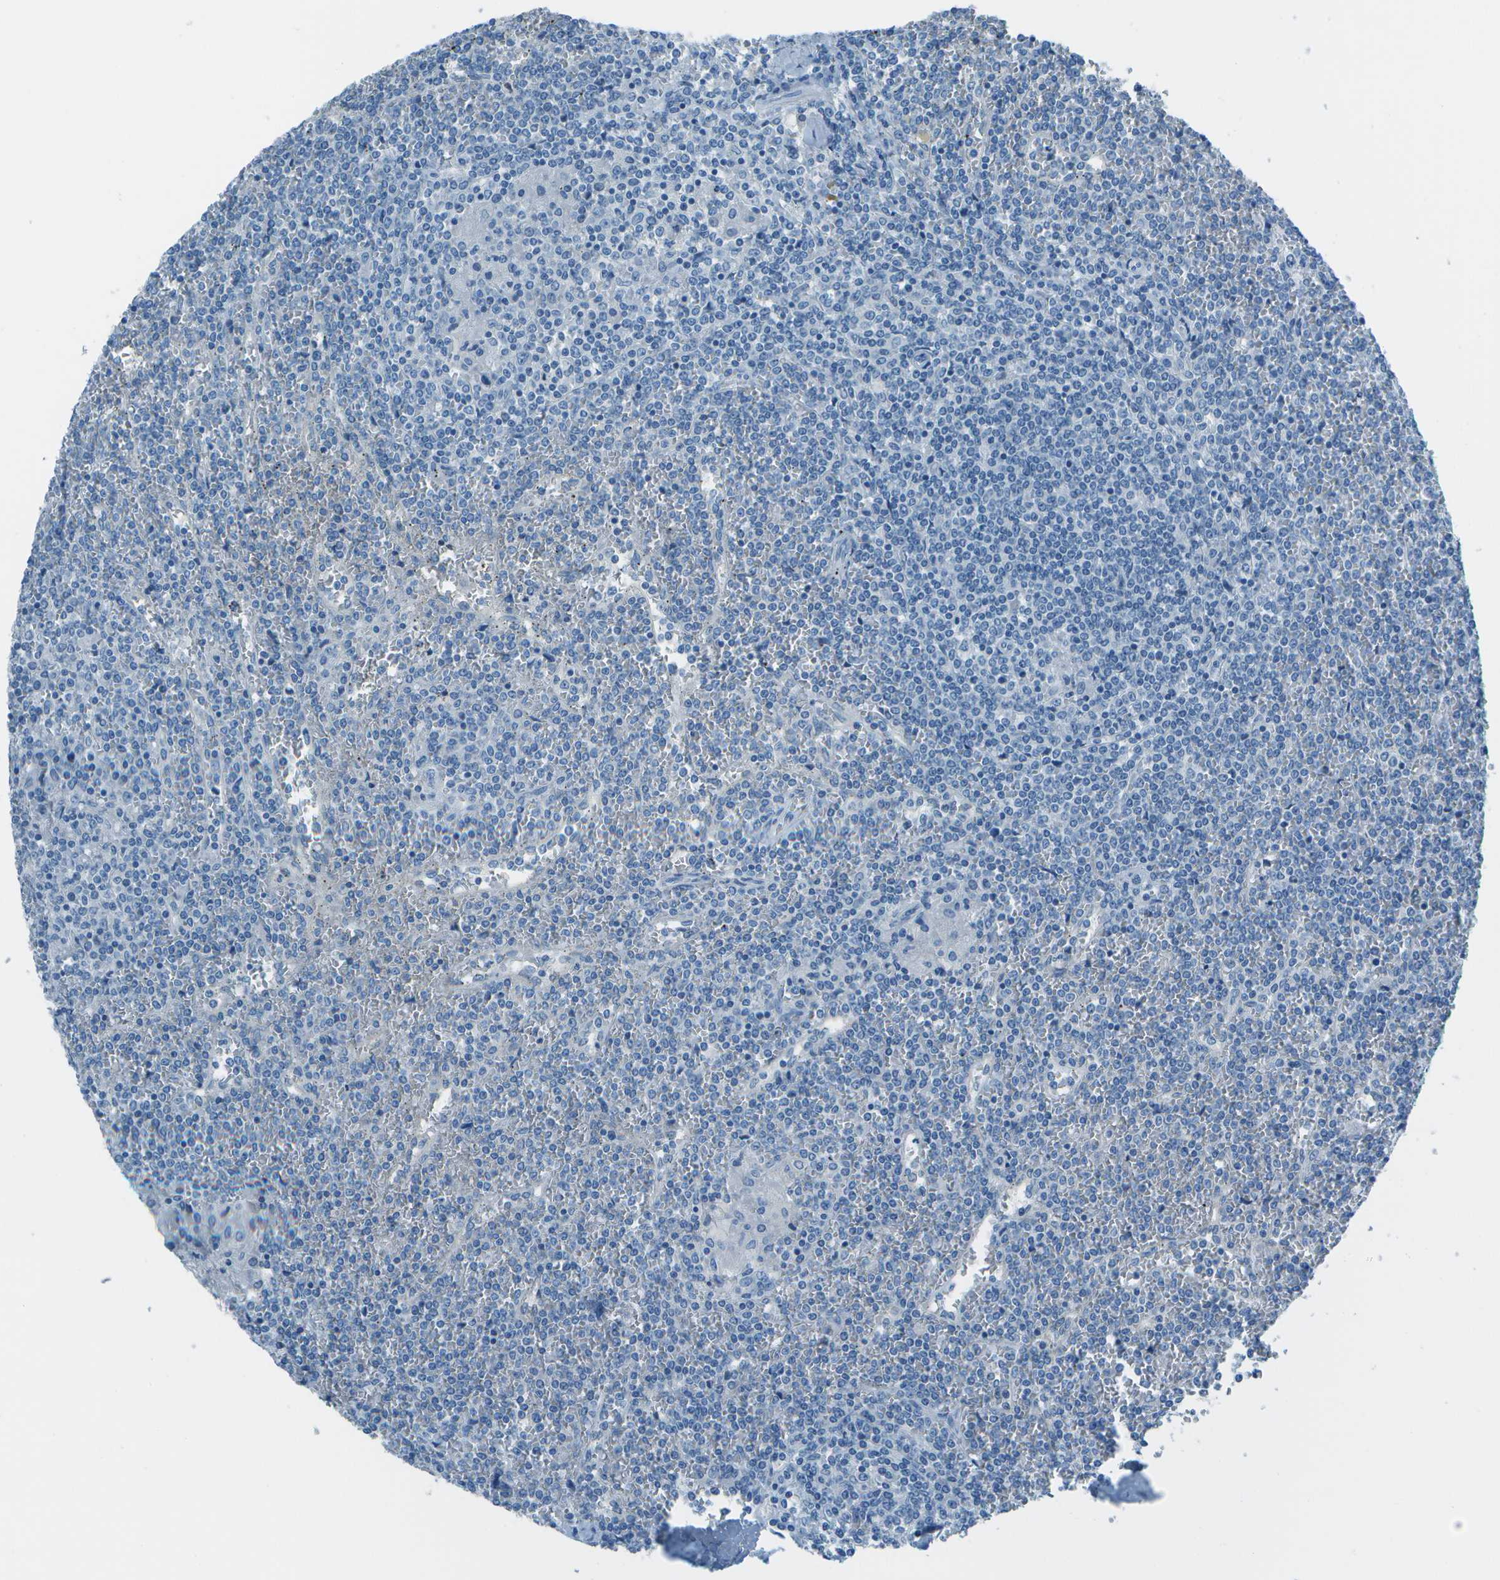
{"staining": {"intensity": "negative", "quantity": "none", "location": "none"}, "tissue": "lymphoma", "cell_type": "Tumor cells", "image_type": "cancer", "snomed": [{"axis": "morphology", "description": "Malignant lymphoma, non-Hodgkin's type, Low grade"}, {"axis": "topography", "description": "Spleen"}], "caption": "Micrograph shows no protein staining in tumor cells of lymphoma tissue.", "gene": "FGF1", "patient": {"sex": "female", "age": 19}}